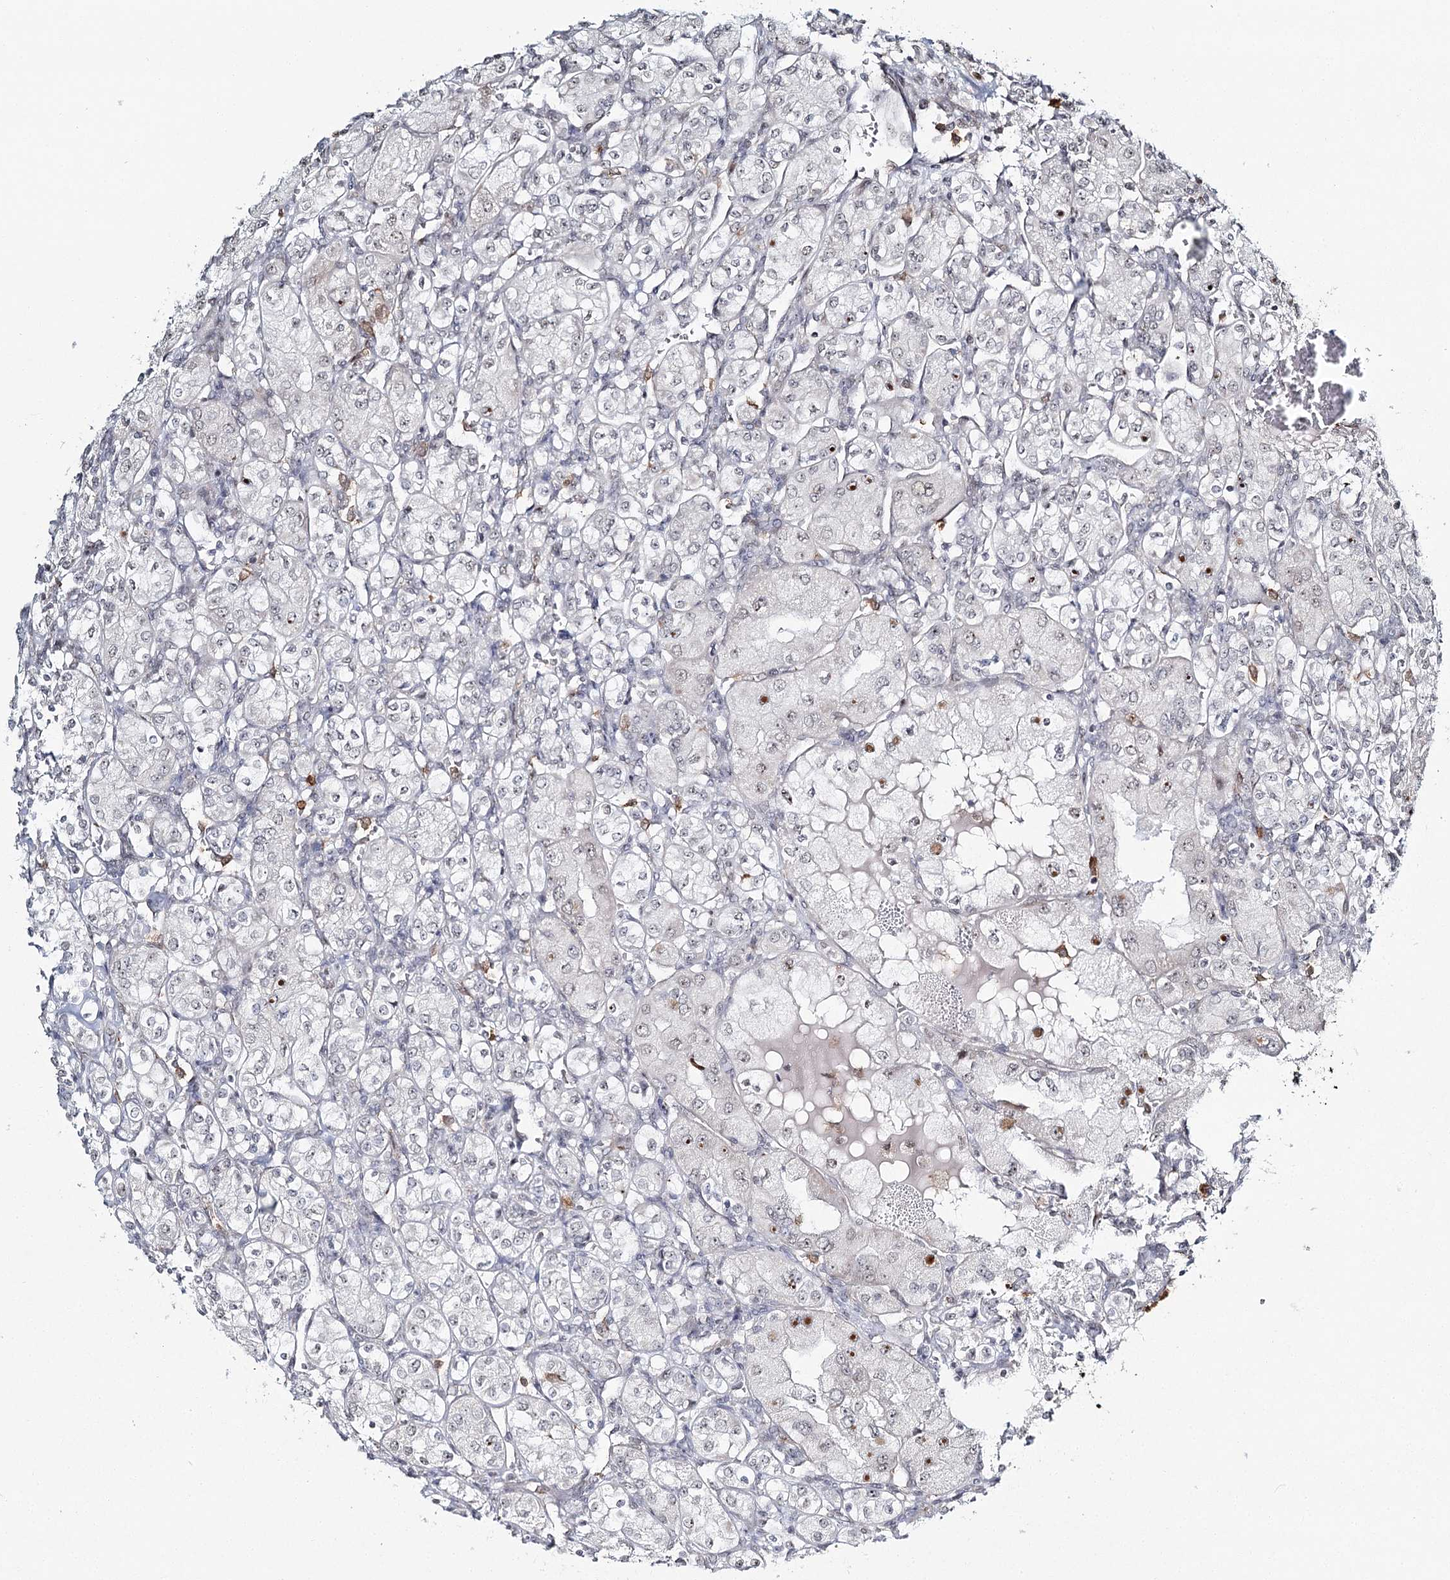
{"staining": {"intensity": "weak", "quantity": "<25%", "location": "nuclear"}, "tissue": "renal cancer", "cell_type": "Tumor cells", "image_type": "cancer", "snomed": [{"axis": "morphology", "description": "Adenocarcinoma, NOS"}, {"axis": "topography", "description": "Kidney"}], "caption": "DAB immunohistochemical staining of human renal cancer (adenocarcinoma) displays no significant staining in tumor cells. (DAB (3,3'-diaminobenzidine) immunohistochemistry with hematoxylin counter stain).", "gene": "ATAD1", "patient": {"sex": "male", "age": 77}}